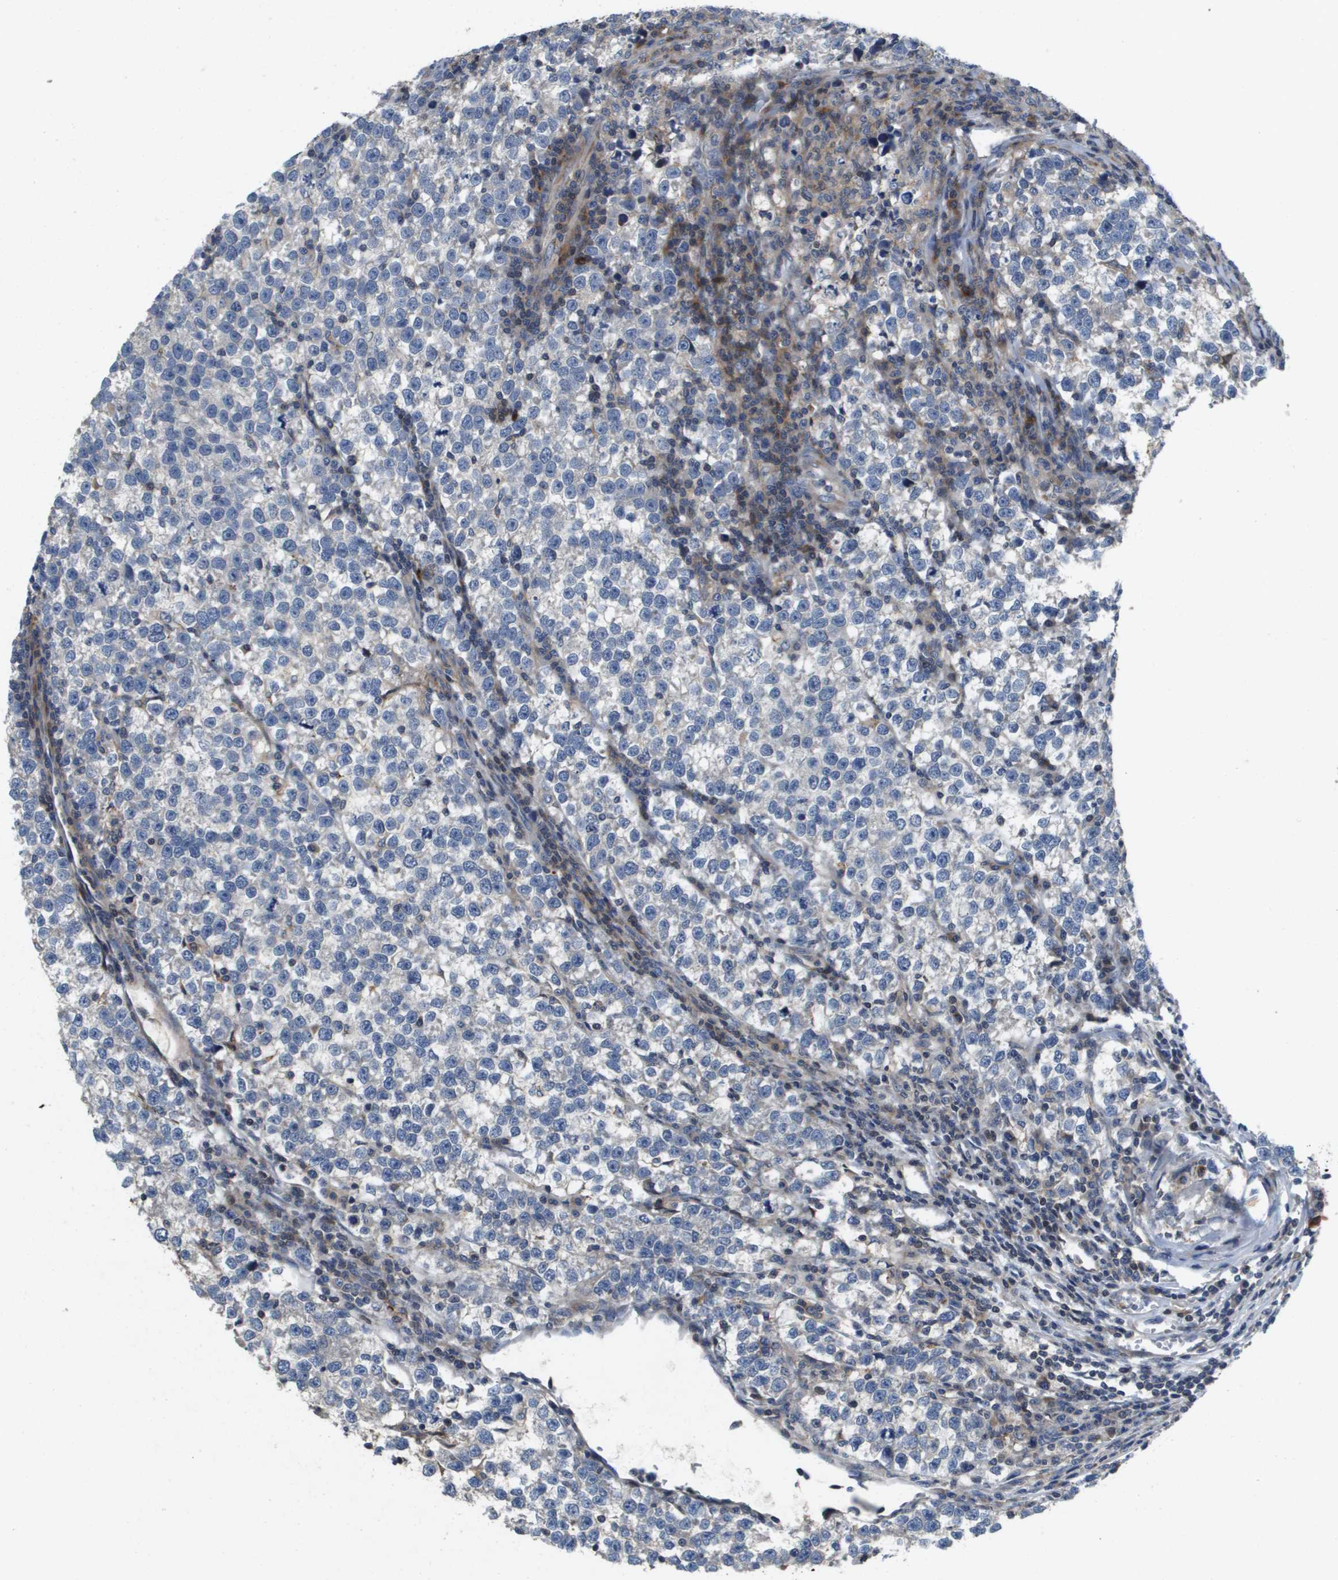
{"staining": {"intensity": "negative", "quantity": "none", "location": "none"}, "tissue": "testis cancer", "cell_type": "Tumor cells", "image_type": "cancer", "snomed": [{"axis": "morphology", "description": "Normal tissue, NOS"}, {"axis": "morphology", "description": "Seminoma, NOS"}, {"axis": "topography", "description": "Testis"}], "caption": "There is no significant positivity in tumor cells of testis cancer (seminoma).", "gene": "SCN4B", "patient": {"sex": "male", "age": 43}}